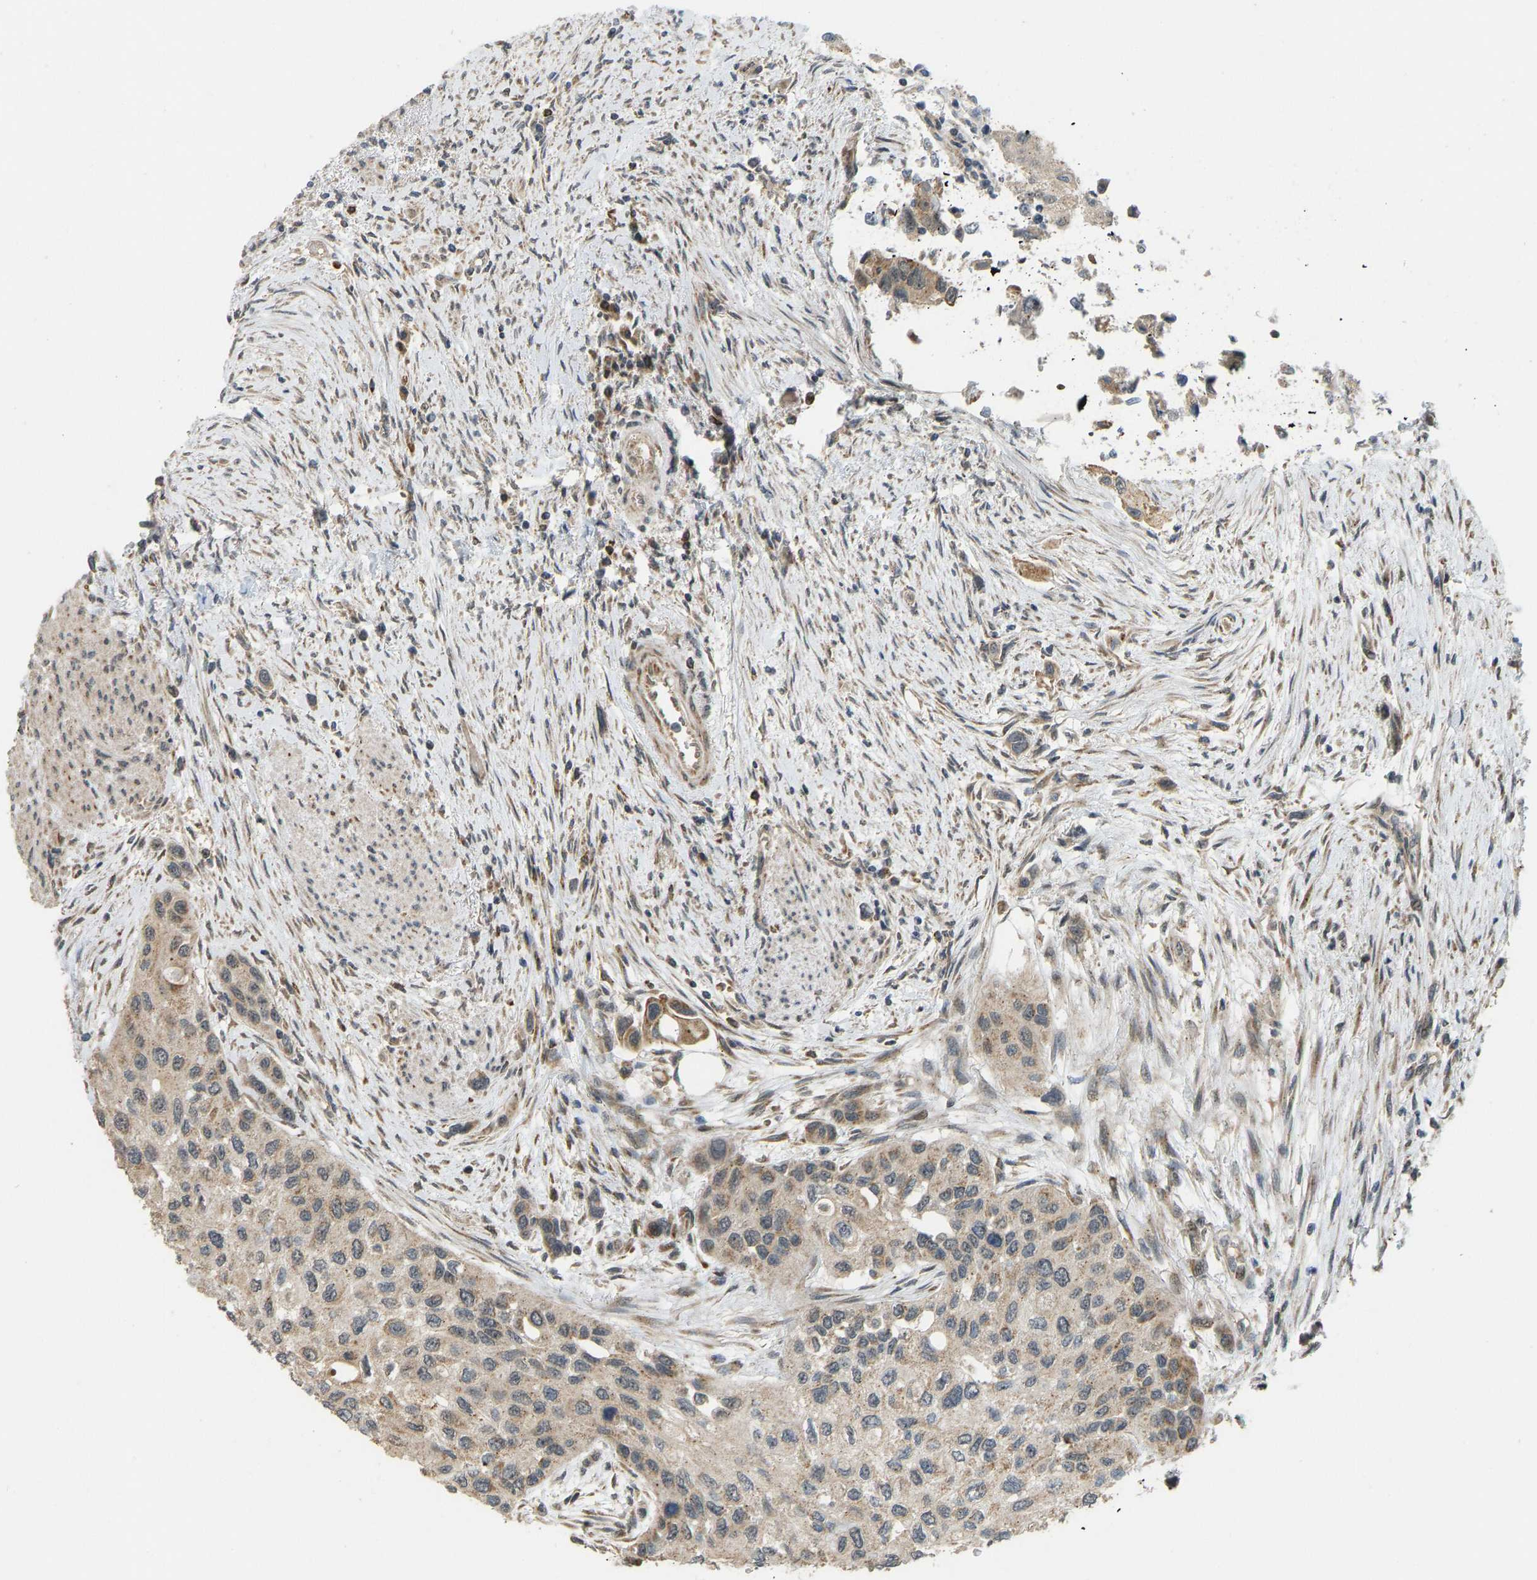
{"staining": {"intensity": "weak", "quantity": ">75%", "location": "cytoplasmic/membranous"}, "tissue": "urothelial cancer", "cell_type": "Tumor cells", "image_type": "cancer", "snomed": [{"axis": "morphology", "description": "Urothelial carcinoma, High grade"}, {"axis": "topography", "description": "Urinary bladder"}], "caption": "DAB immunohistochemical staining of urothelial cancer shows weak cytoplasmic/membranous protein positivity in about >75% of tumor cells. The staining is performed using DAB brown chromogen to label protein expression. The nuclei are counter-stained blue using hematoxylin.", "gene": "ACADS", "patient": {"sex": "female", "age": 56}}